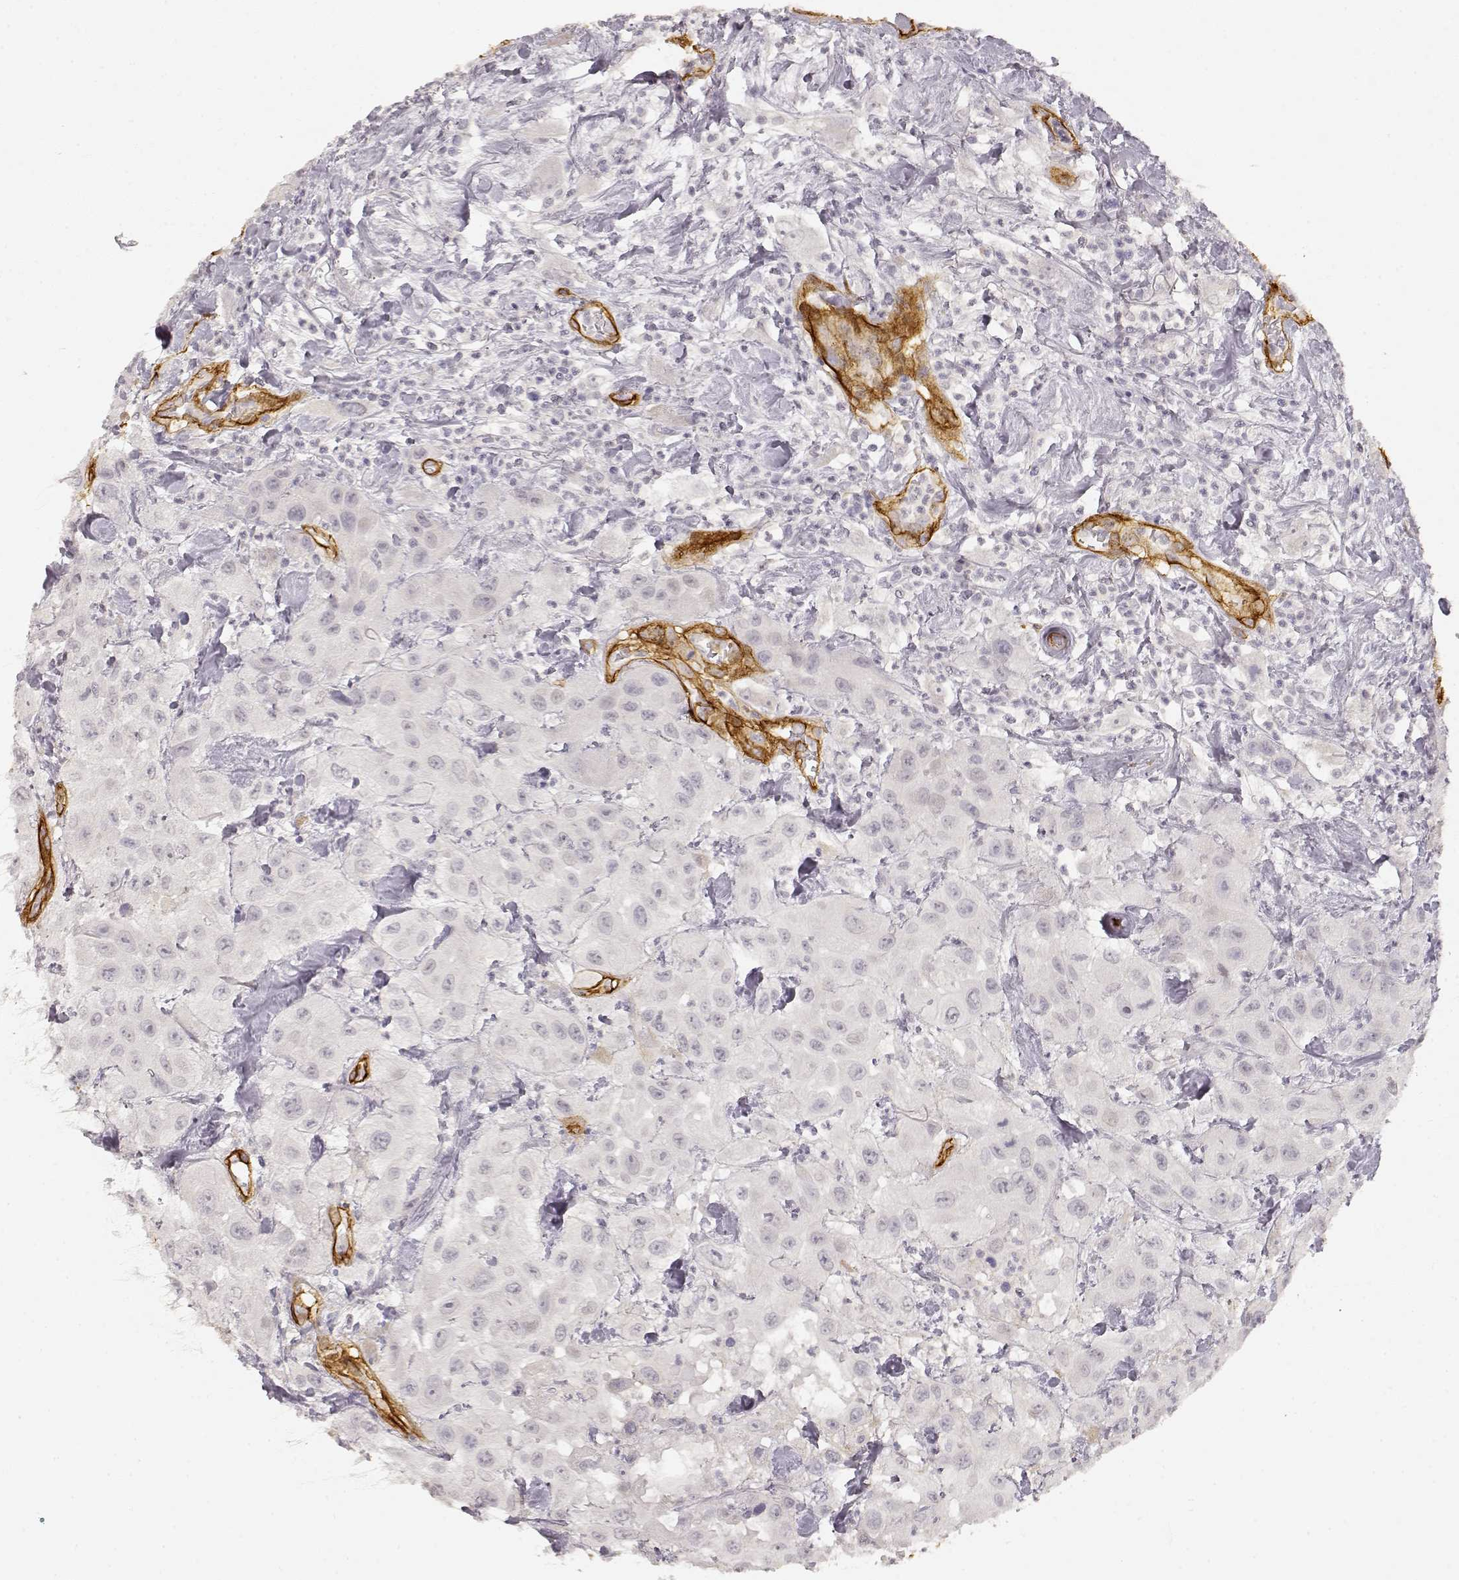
{"staining": {"intensity": "negative", "quantity": "none", "location": "none"}, "tissue": "urothelial cancer", "cell_type": "Tumor cells", "image_type": "cancer", "snomed": [{"axis": "morphology", "description": "Urothelial carcinoma, High grade"}, {"axis": "topography", "description": "Urinary bladder"}], "caption": "Immunohistochemical staining of human urothelial carcinoma (high-grade) shows no significant expression in tumor cells.", "gene": "LAMA4", "patient": {"sex": "male", "age": 79}}